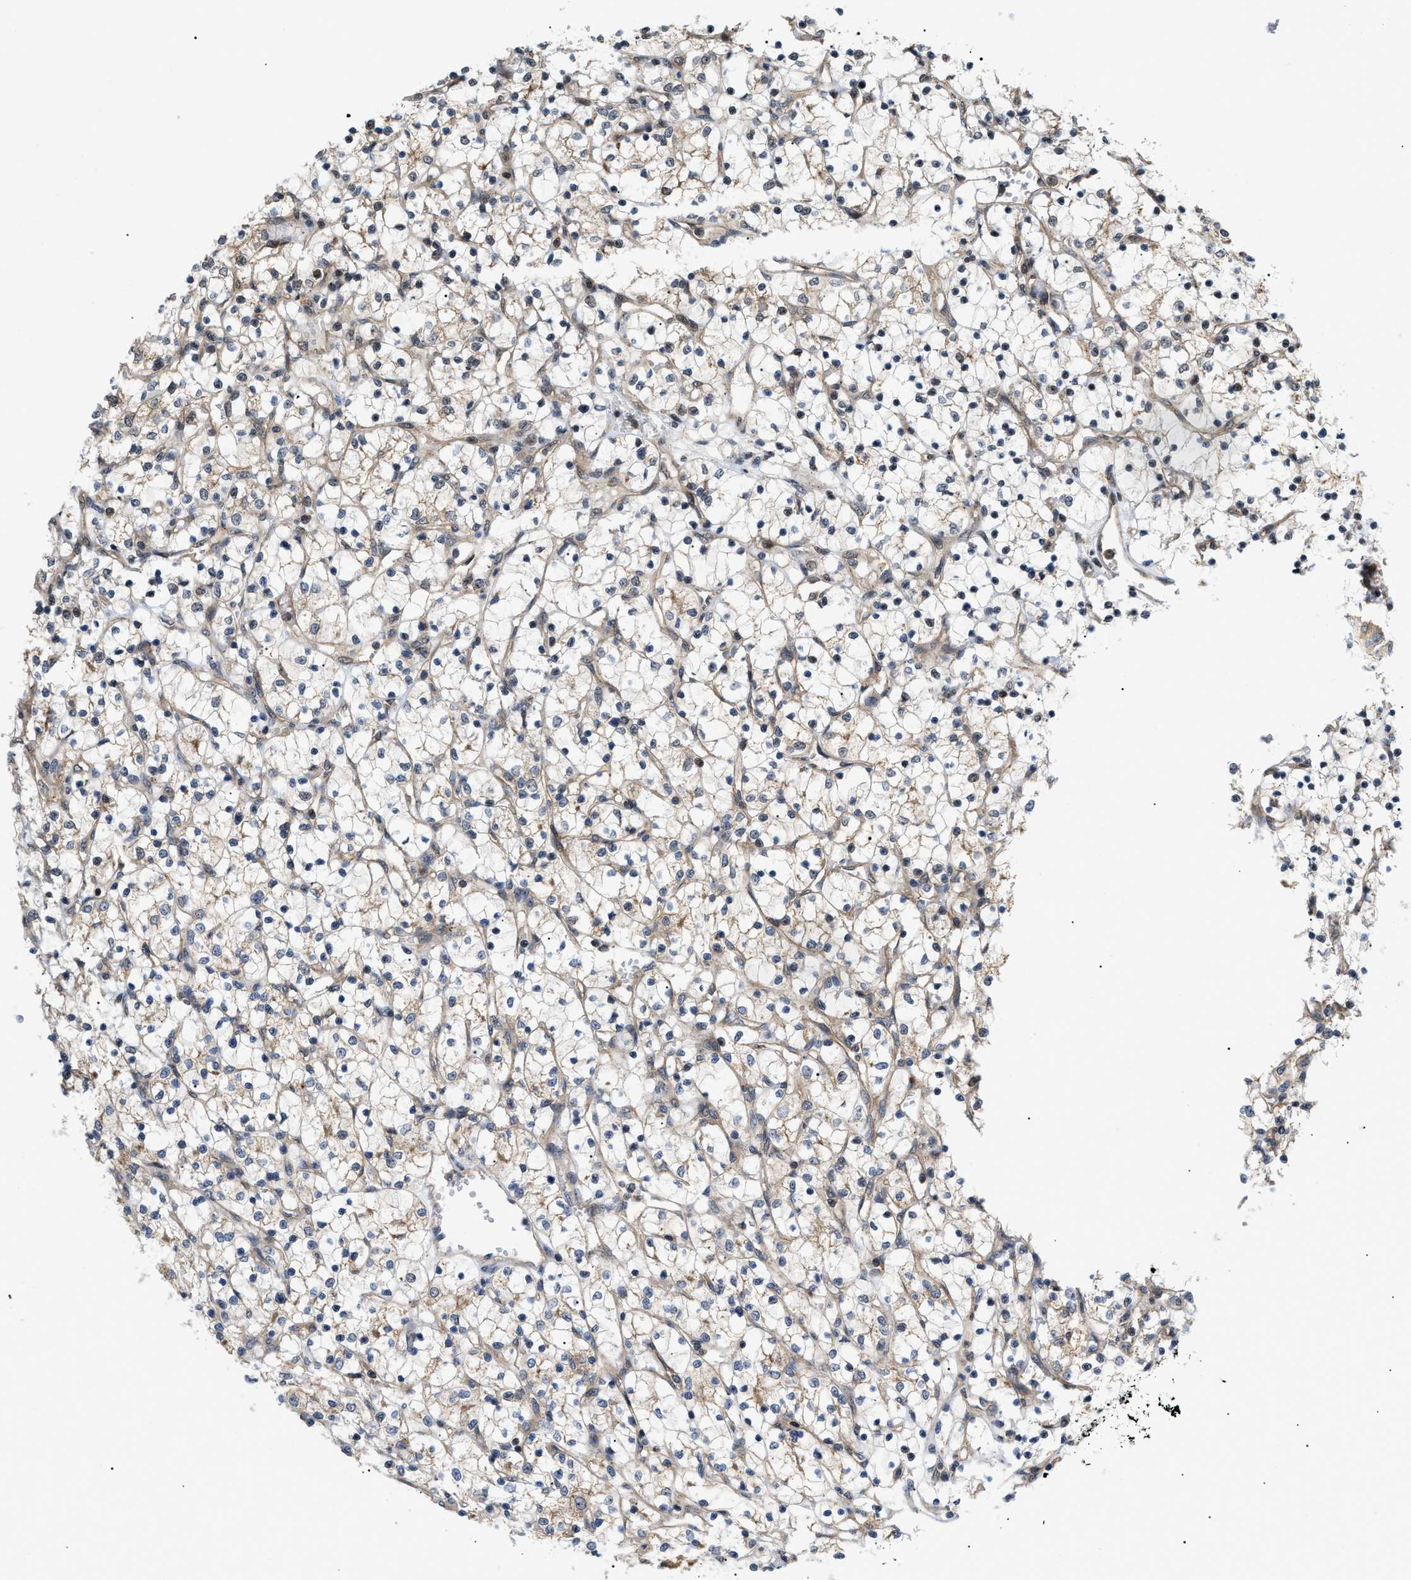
{"staining": {"intensity": "weak", "quantity": ">75%", "location": "cytoplasmic/membranous"}, "tissue": "renal cancer", "cell_type": "Tumor cells", "image_type": "cancer", "snomed": [{"axis": "morphology", "description": "Adenocarcinoma, NOS"}, {"axis": "topography", "description": "Kidney"}], "caption": "Weak cytoplasmic/membranous staining is present in approximately >75% of tumor cells in renal cancer.", "gene": "ZBTB11", "patient": {"sex": "female", "age": 69}}